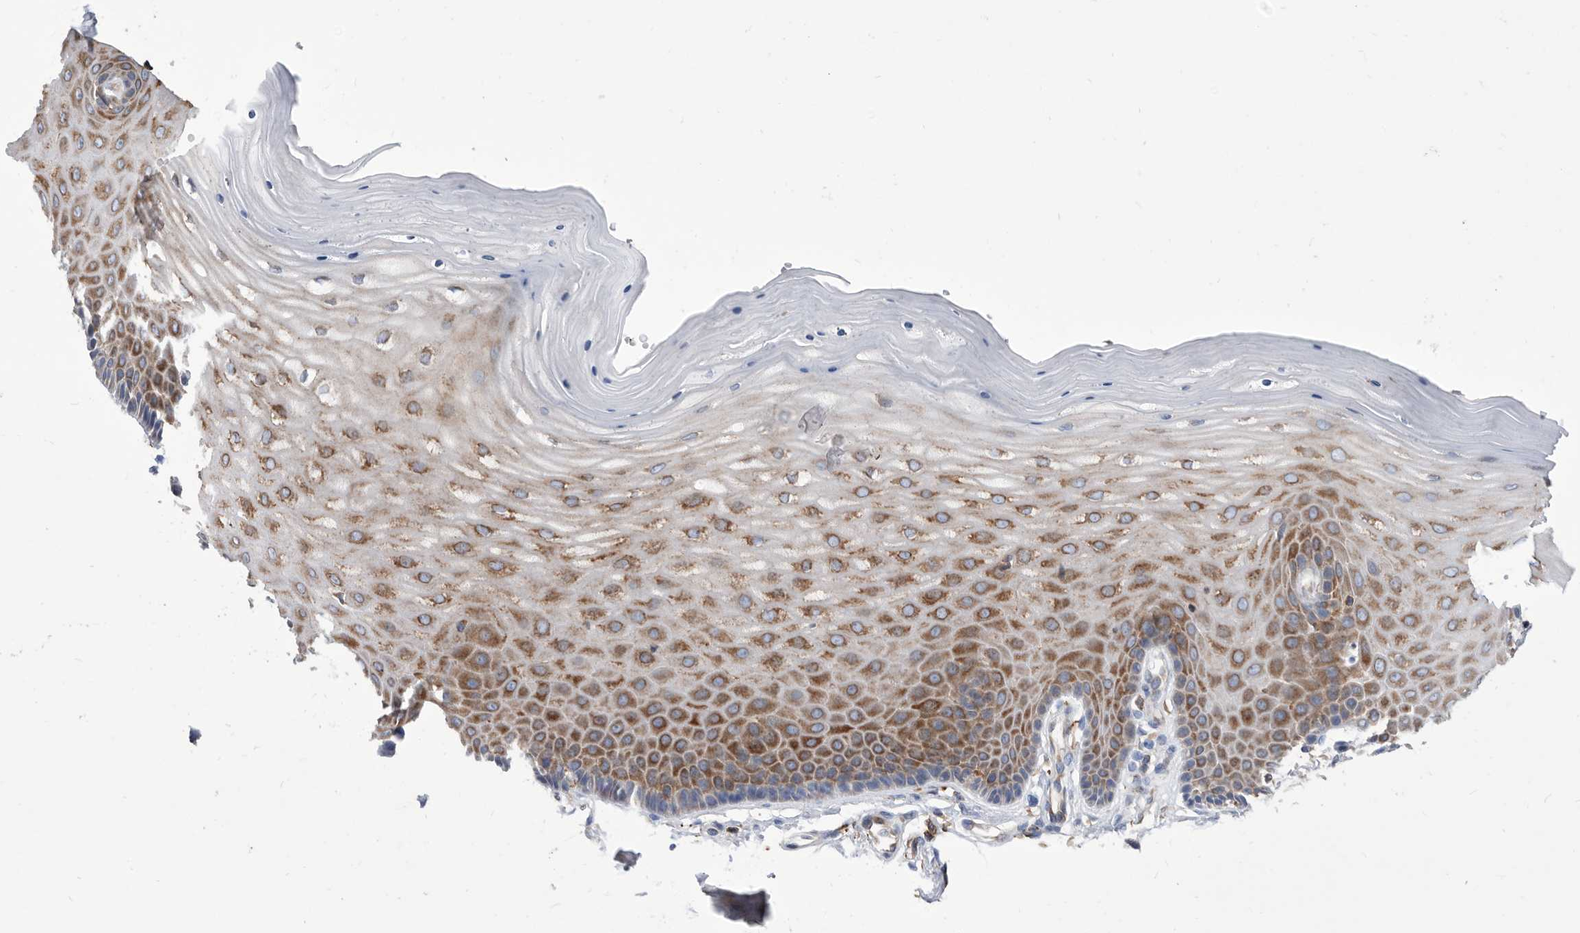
{"staining": {"intensity": "moderate", "quantity": "25%-75%", "location": "cytoplasmic/membranous"}, "tissue": "cervix", "cell_type": "Glandular cells", "image_type": "normal", "snomed": [{"axis": "morphology", "description": "Normal tissue, NOS"}, {"axis": "topography", "description": "Cervix"}], "caption": "DAB (3,3'-diaminobenzidine) immunohistochemical staining of normal cervix reveals moderate cytoplasmic/membranous protein staining in about 25%-75% of glandular cells.", "gene": "SMG7", "patient": {"sex": "female", "age": 55}}